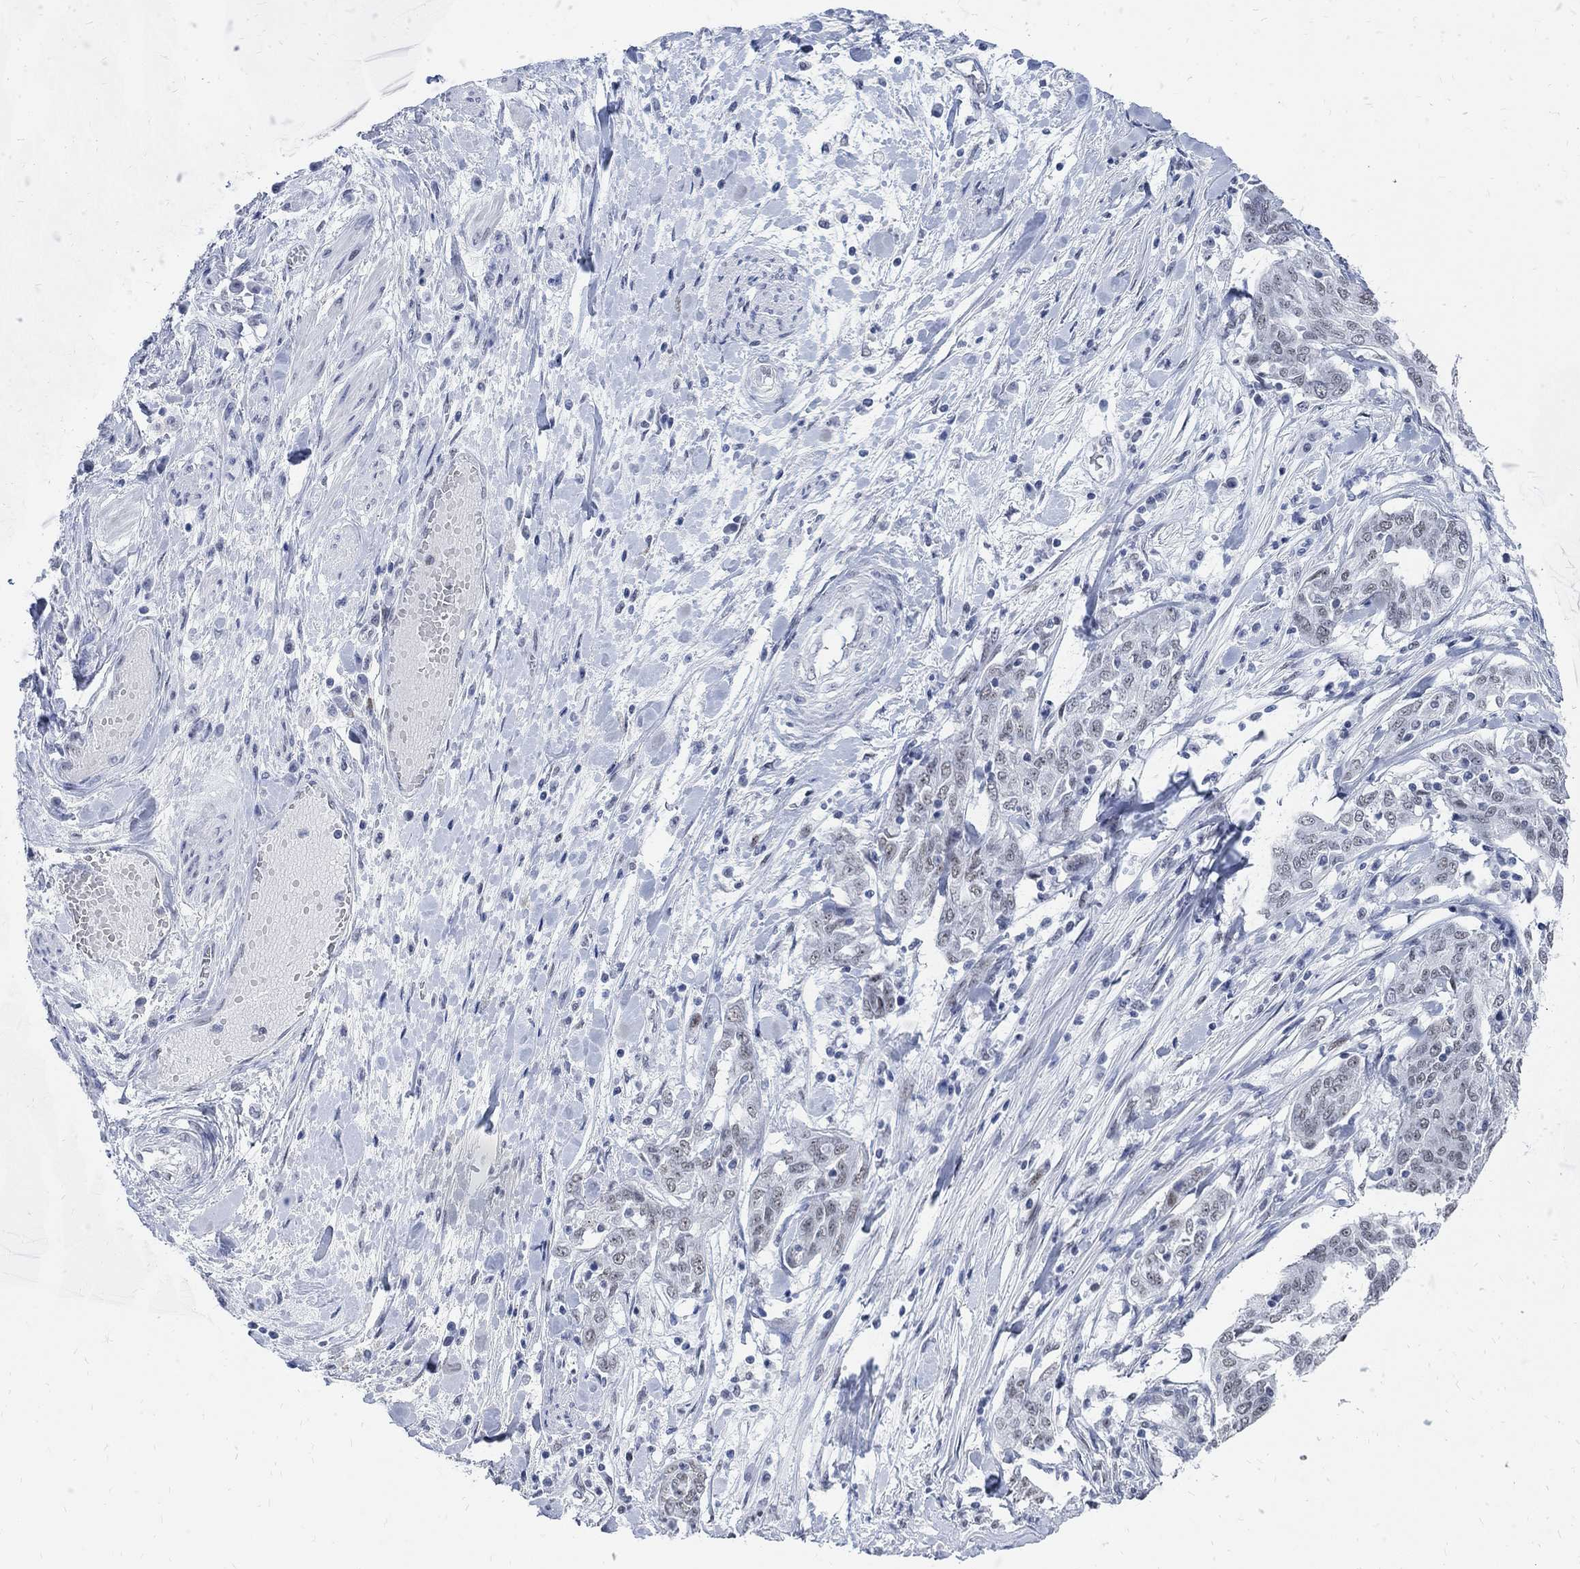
{"staining": {"intensity": "weak", "quantity": "<25%", "location": "nuclear"}, "tissue": "ovarian cancer", "cell_type": "Tumor cells", "image_type": "cancer", "snomed": [{"axis": "morphology", "description": "Cystadenocarcinoma, serous, NOS"}, {"axis": "topography", "description": "Ovary"}], "caption": "Tumor cells are negative for brown protein staining in serous cystadenocarcinoma (ovarian).", "gene": "DLK1", "patient": {"sex": "female", "age": 67}}